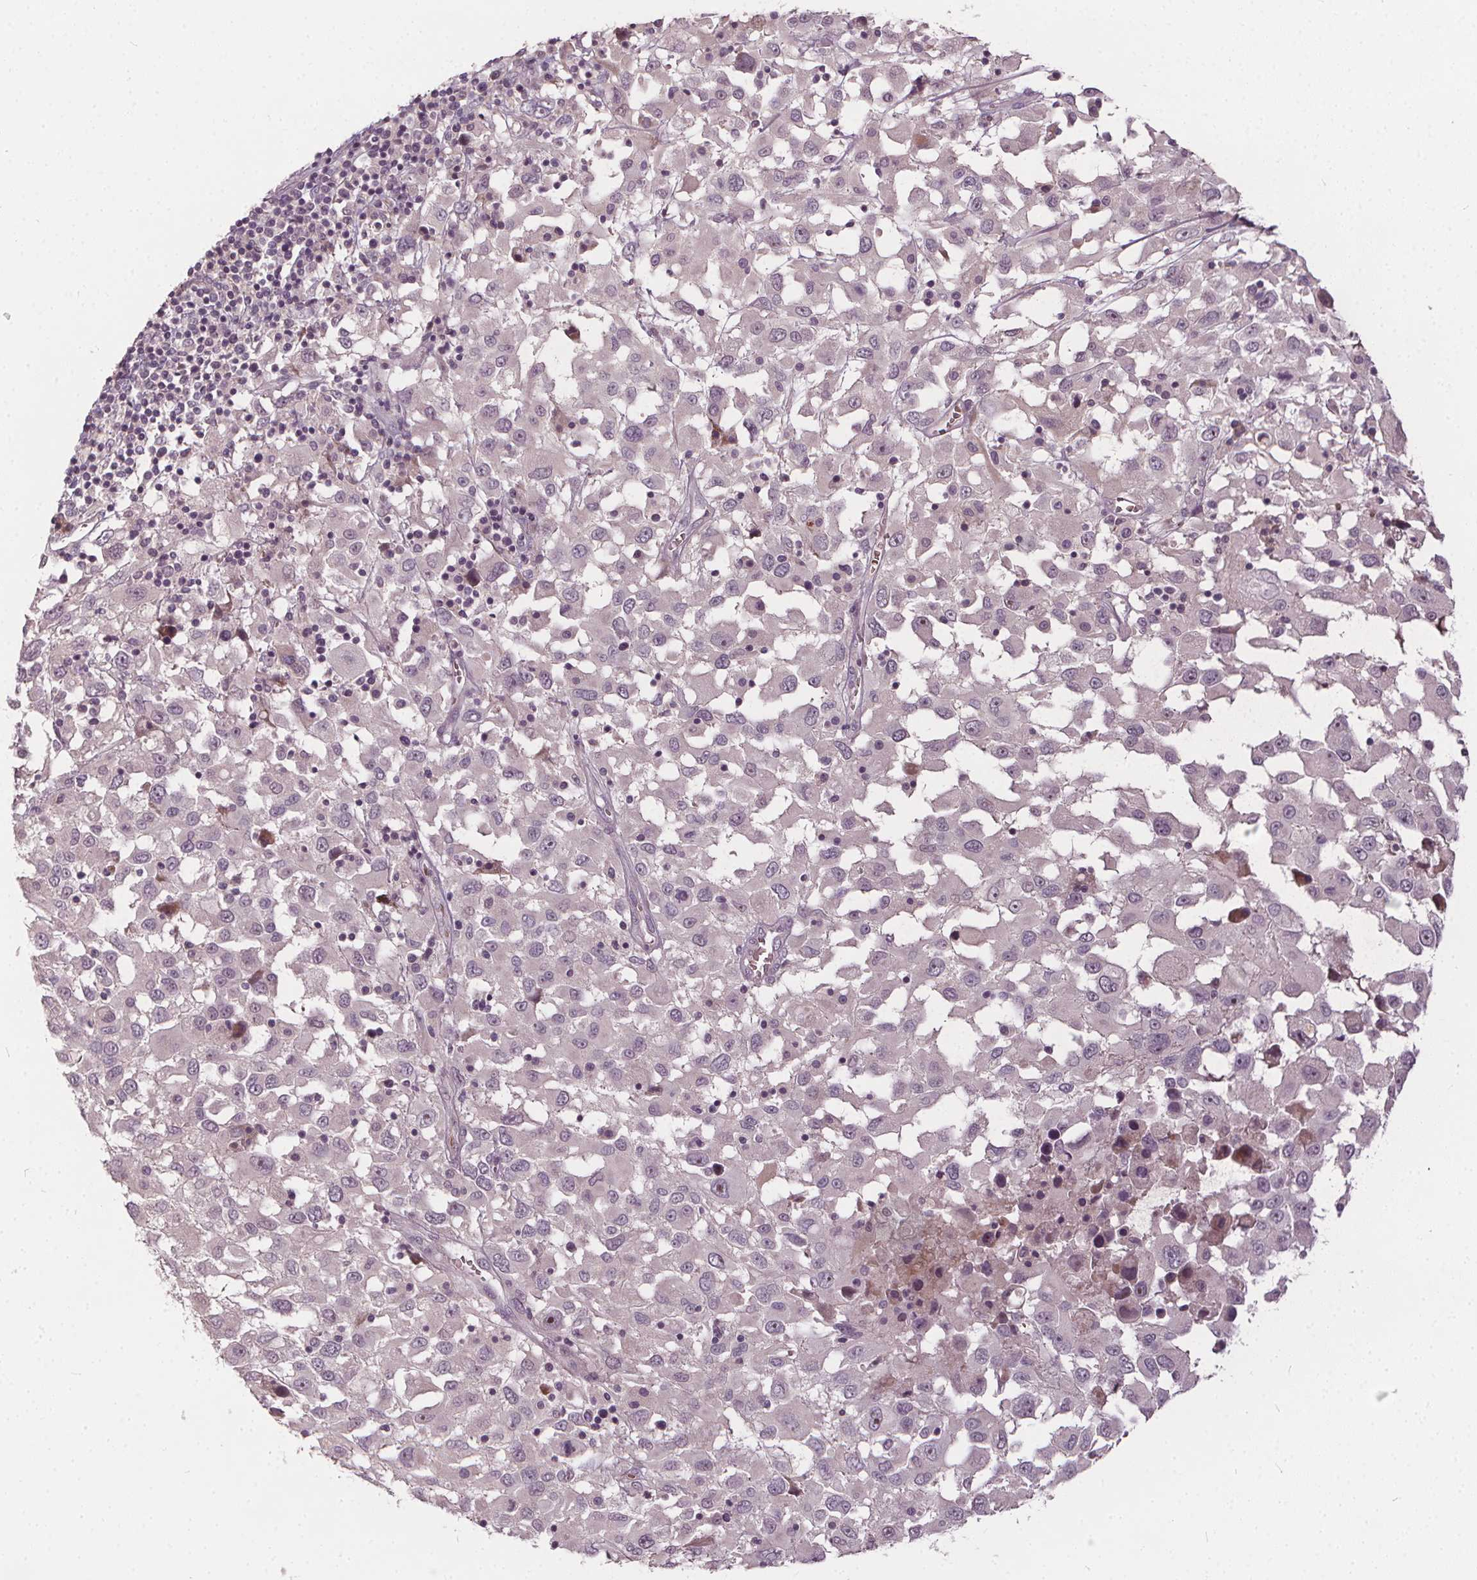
{"staining": {"intensity": "weak", "quantity": "<25%", "location": "nuclear"}, "tissue": "melanoma", "cell_type": "Tumor cells", "image_type": "cancer", "snomed": [{"axis": "morphology", "description": "Malignant melanoma, Metastatic site"}, {"axis": "topography", "description": "Soft tissue"}], "caption": "DAB immunohistochemical staining of human malignant melanoma (metastatic site) demonstrates no significant staining in tumor cells.", "gene": "IPO13", "patient": {"sex": "male", "age": 50}}